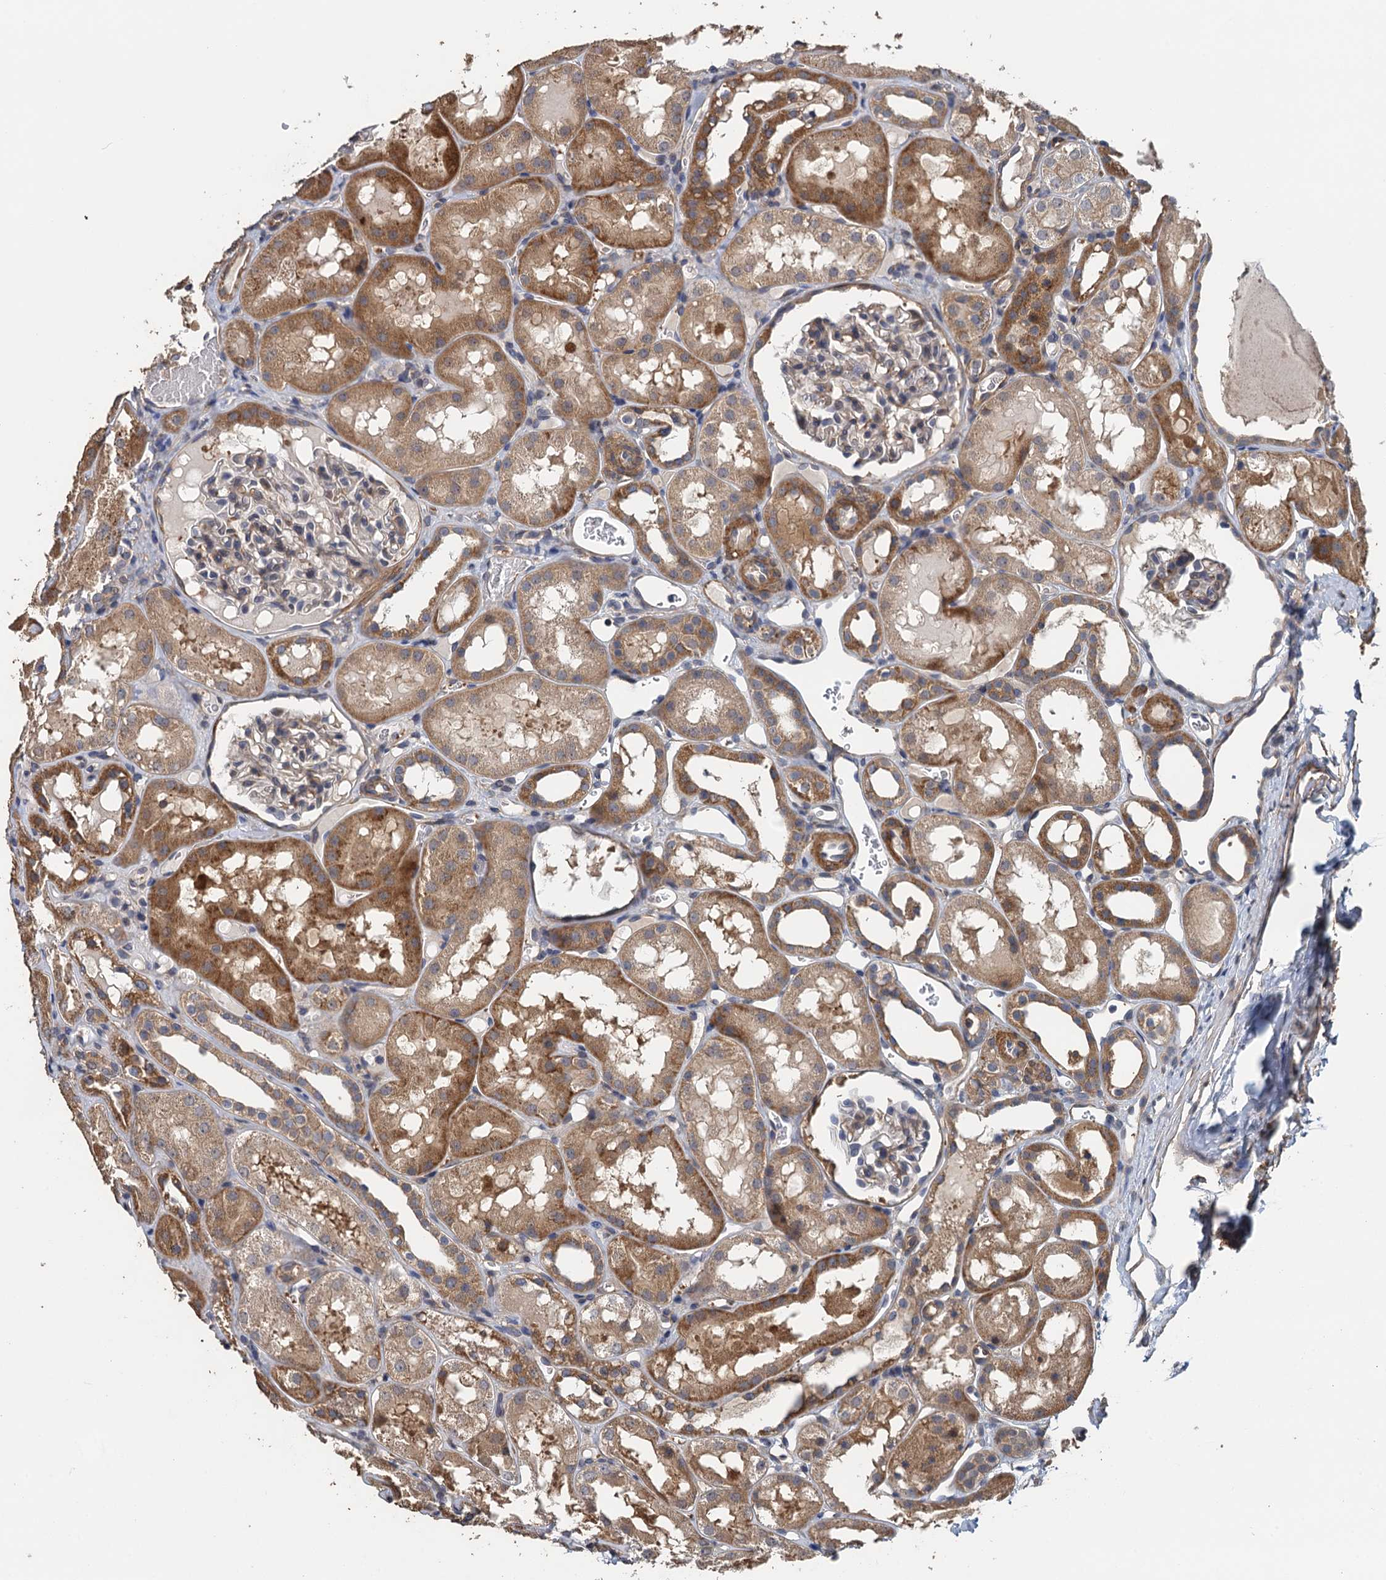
{"staining": {"intensity": "weak", "quantity": "<25%", "location": "cytoplasmic/membranous"}, "tissue": "kidney", "cell_type": "Cells in glomeruli", "image_type": "normal", "snomed": [{"axis": "morphology", "description": "Normal tissue, NOS"}, {"axis": "topography", "description": "Kidney"}, {"axis": "topography", "description": "Urinary bladder"}], "caption": "This histopathology image is of benign kidney stained with immunohistochemistry (IHC) to label a protein in brown with the nuclei are counter-stained blue. There is no staining in cells in glomeruli. (DAB immunohistochemistry (IHC), high magnification).", "gene": "MEAK7", "patient": {"sex": "male", "age": 16}}